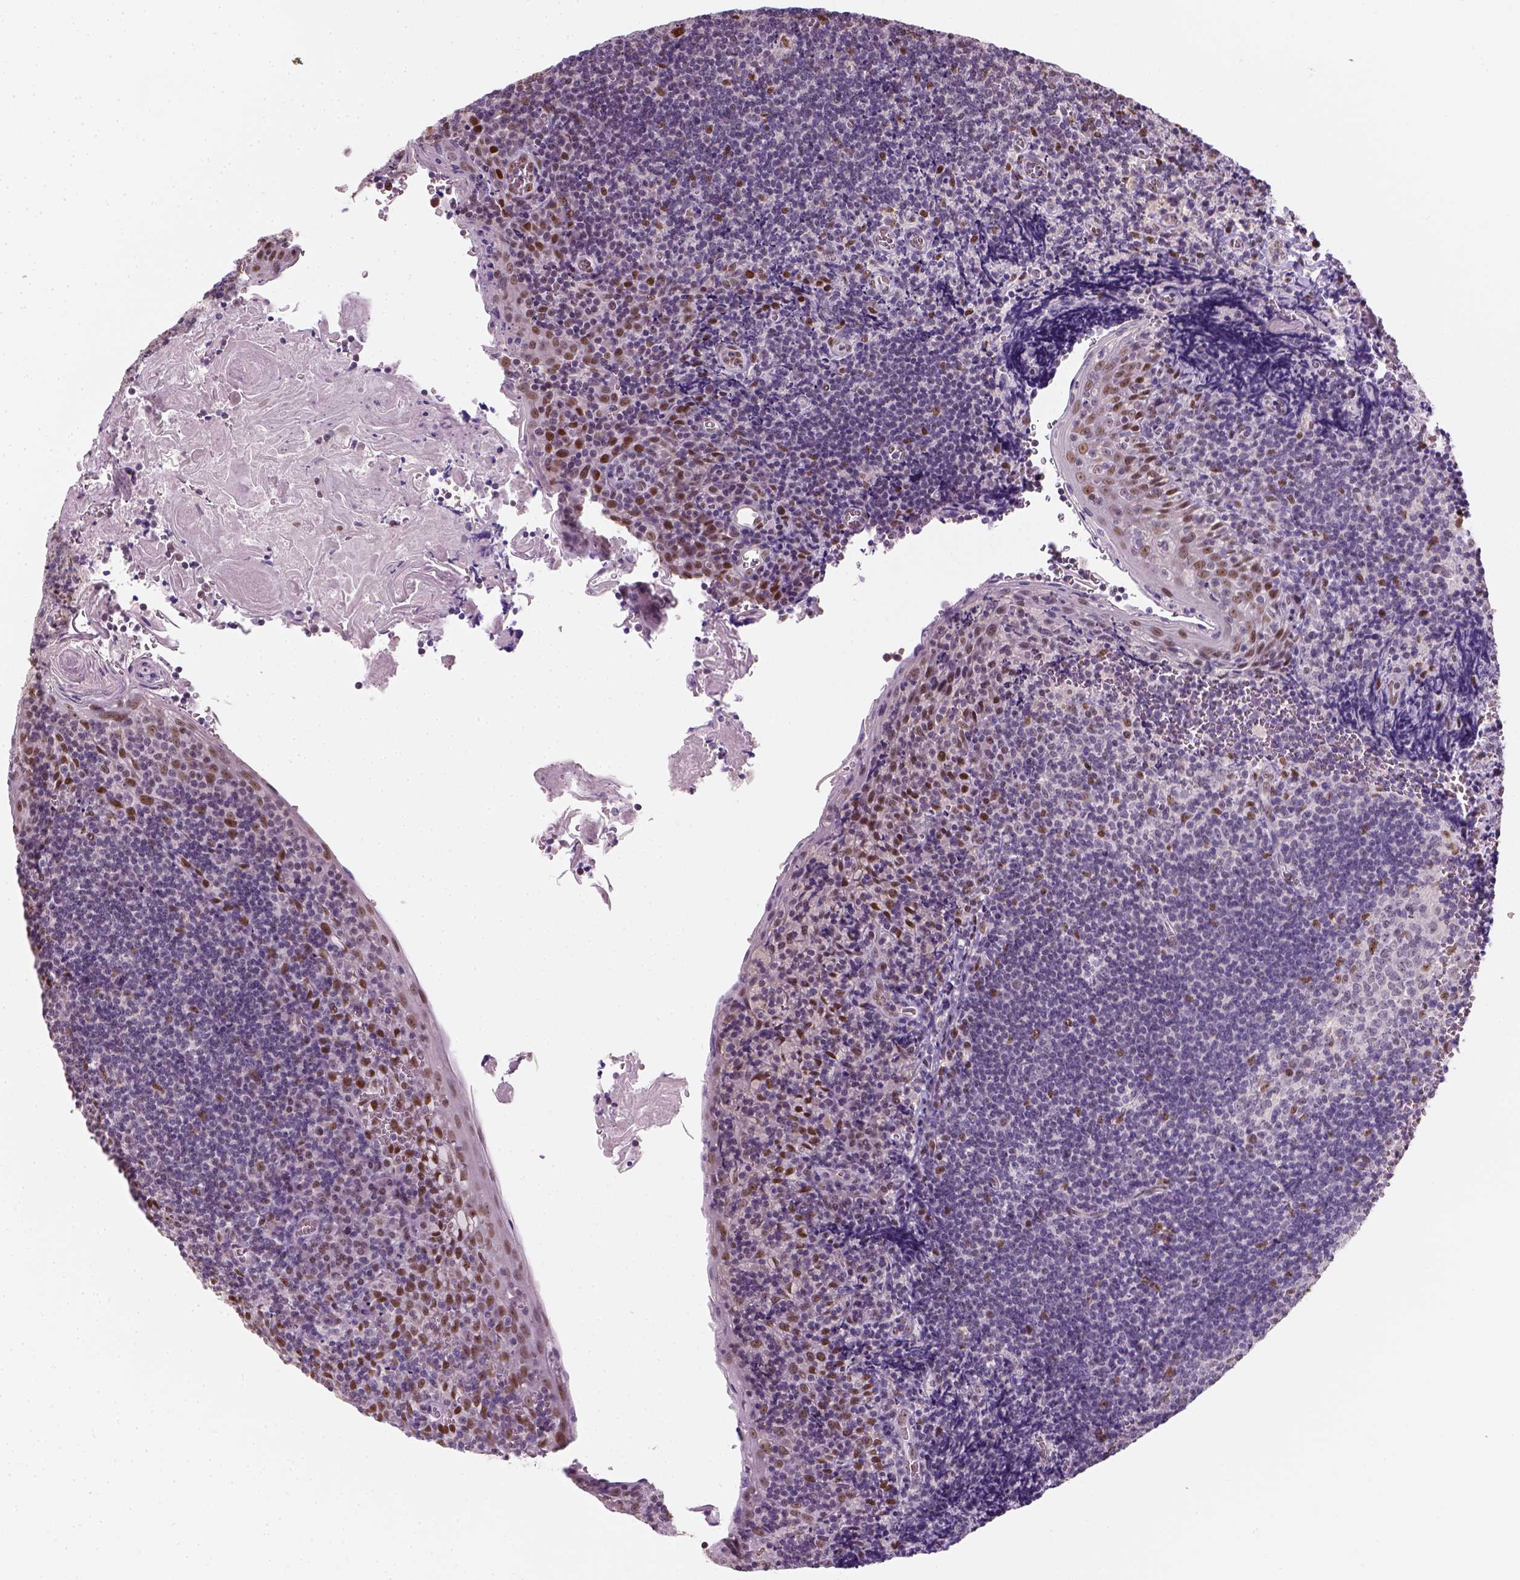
{"staining": {"intensity": "moderate", "quantity": "<25%", "location": "nuclear"}, "tissue": "tonsil", "cell_type": "Germinal center cells", "image_type": "normal", "snomed": [{"axis": "morphology", "description": "Normal tissue, NOS"}, {"axis": "morphology", "description": "Inflammation, NOS"}, {"axis": "topography", "description": "Tonsil"}], "caption": "Germinal center cells show moderate nuclear expression in approximately <25% of cells in benign tonsil. The staining is performed using DAB brown chromogen to label protein expression. The nuclei are counter-stained blue using hematoxylin.", "gene": "C1orf112", "patient": {"sex": "female", "age": 31}}